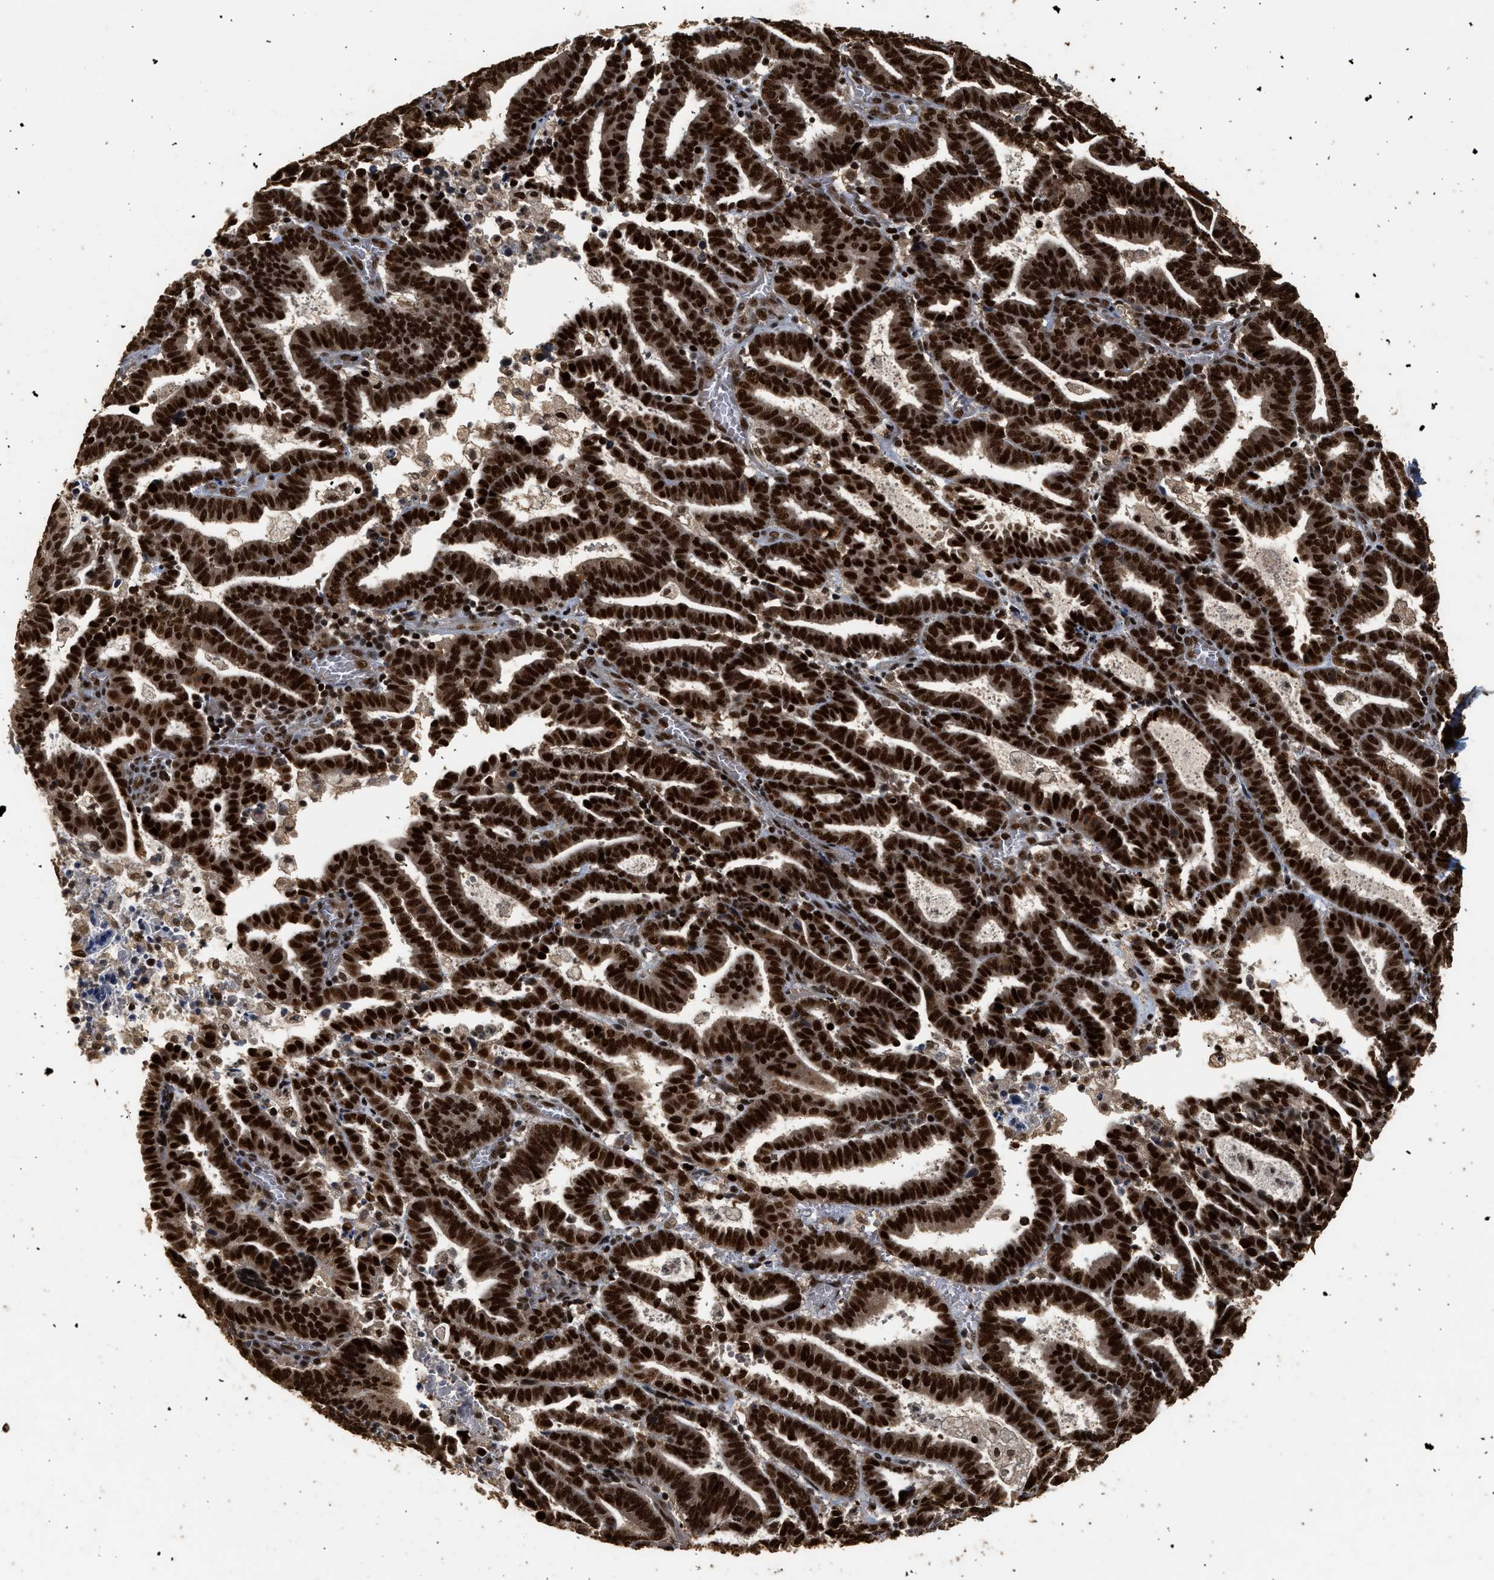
{"staining": {"intensity": "strong", "quantity": ">75%", "location": "cytoplasmic/membranous,nuclear"}, "tissue": "endometrial cancer", "cell_type": "Tumor cells", "image_type": "cancer", "snomed": [{"axis": "morphology", "description": "Adenocarcinoma, NOS"}, {"axis": "topography", "description": "Uterus"}], "caption": "This is an image of immunohistochemistry staining of endometrial cancer, which shows strong expression in the cytoplasmic/membranous and nuclear of tumor cells.", "gene": "PPP4R3B", "patient": {"sex": "female", "age": 83}}